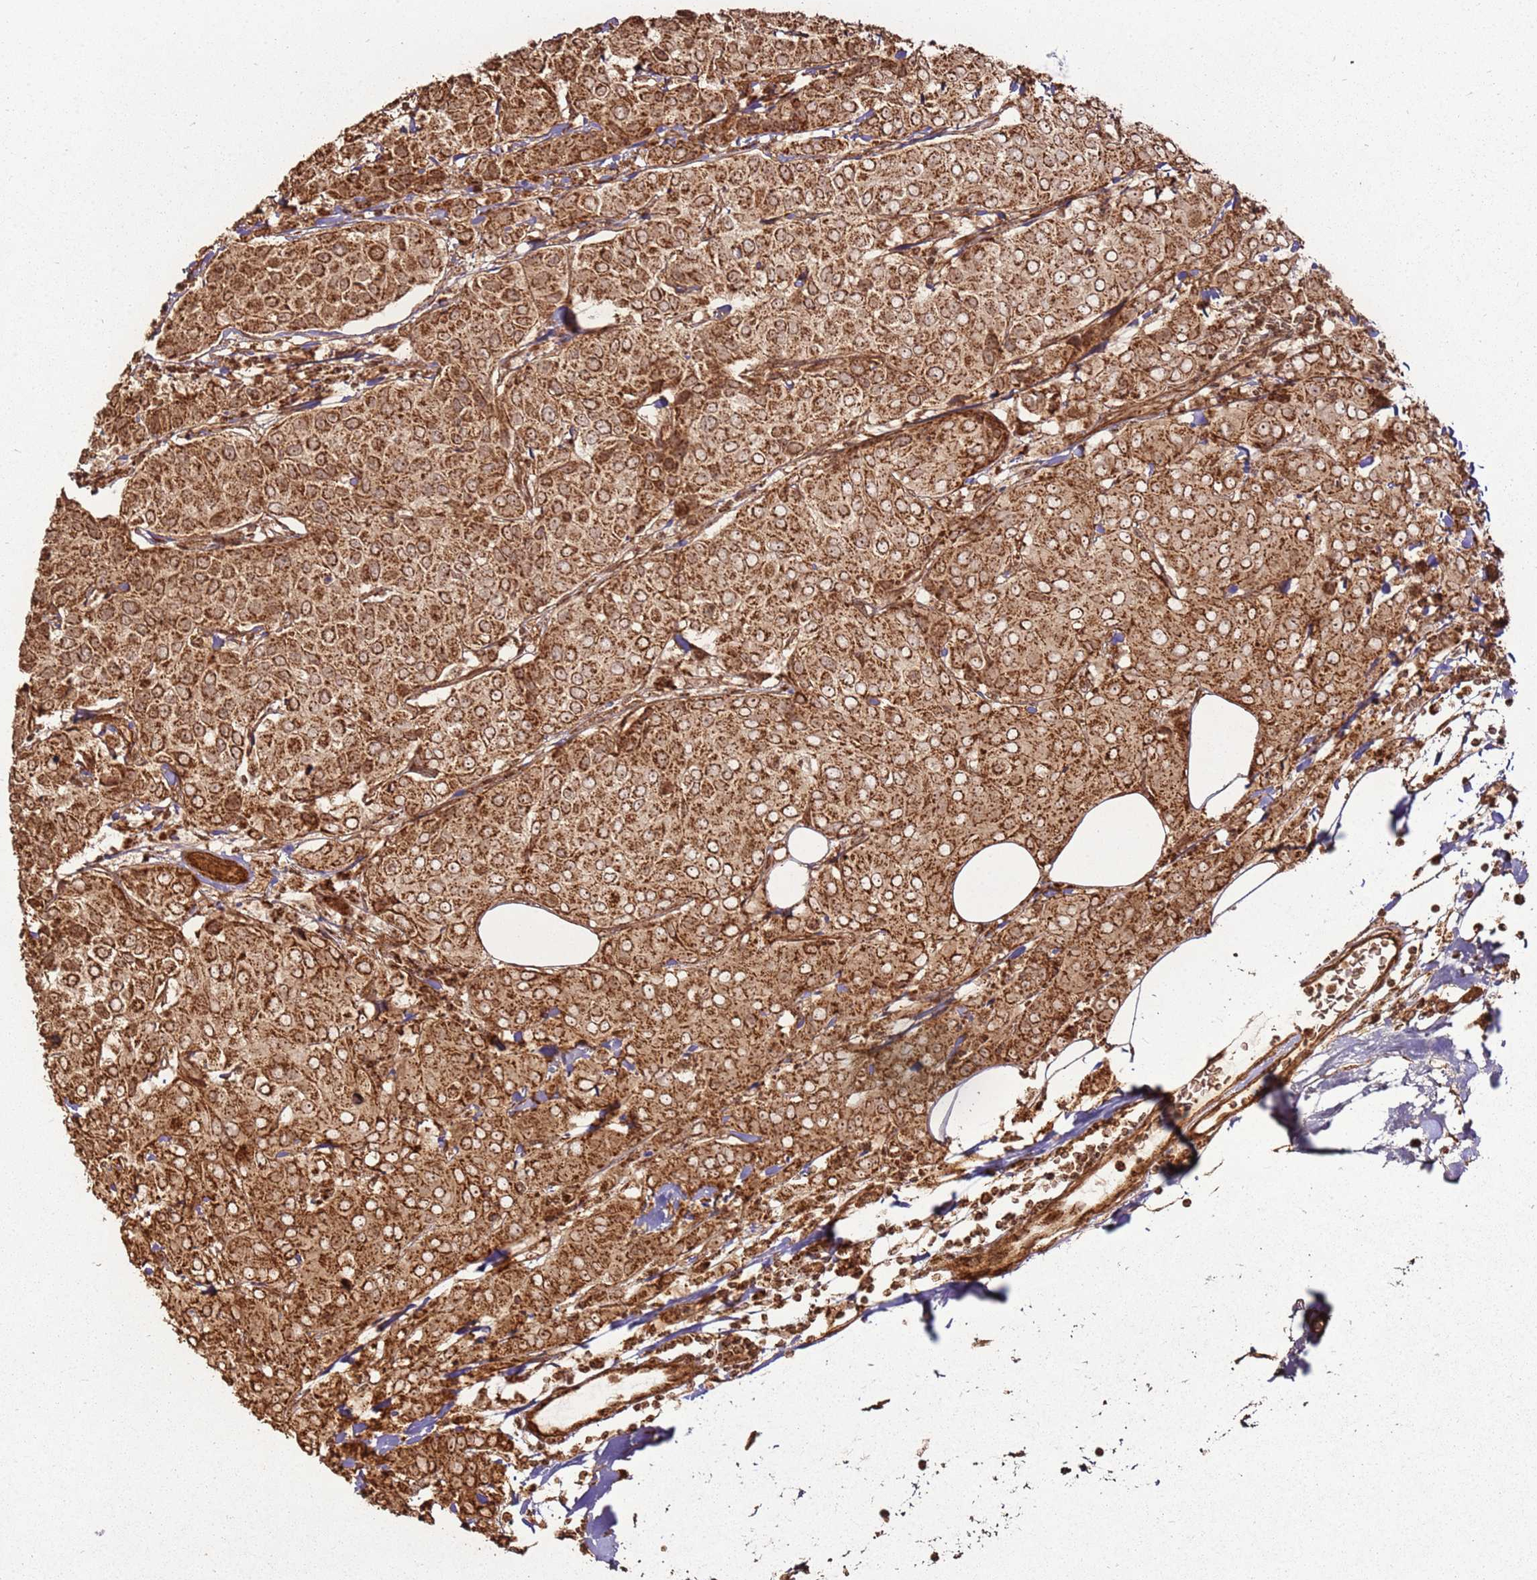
{"staining": {"intensity": "strong", "quantity": ">75%", "location": "cytoplasmic/membranous"}, "tissue": "breast cancer", "cell_type": "Tumor cells", "image_type": "cancer", "snomed": [{"axis": "morphology", "description": "Duct carcinoma"}, {"axis": "topography", "description": "Breast"}], "caption": "A high amount of strong cytoplasmic/membranous positivity is identified in approximately >75% of tumor cells in invasive ductal carcinoma (breast) tissue.", "gene": "MRPS6", "patient": {"sex": "female", "age": 55}}